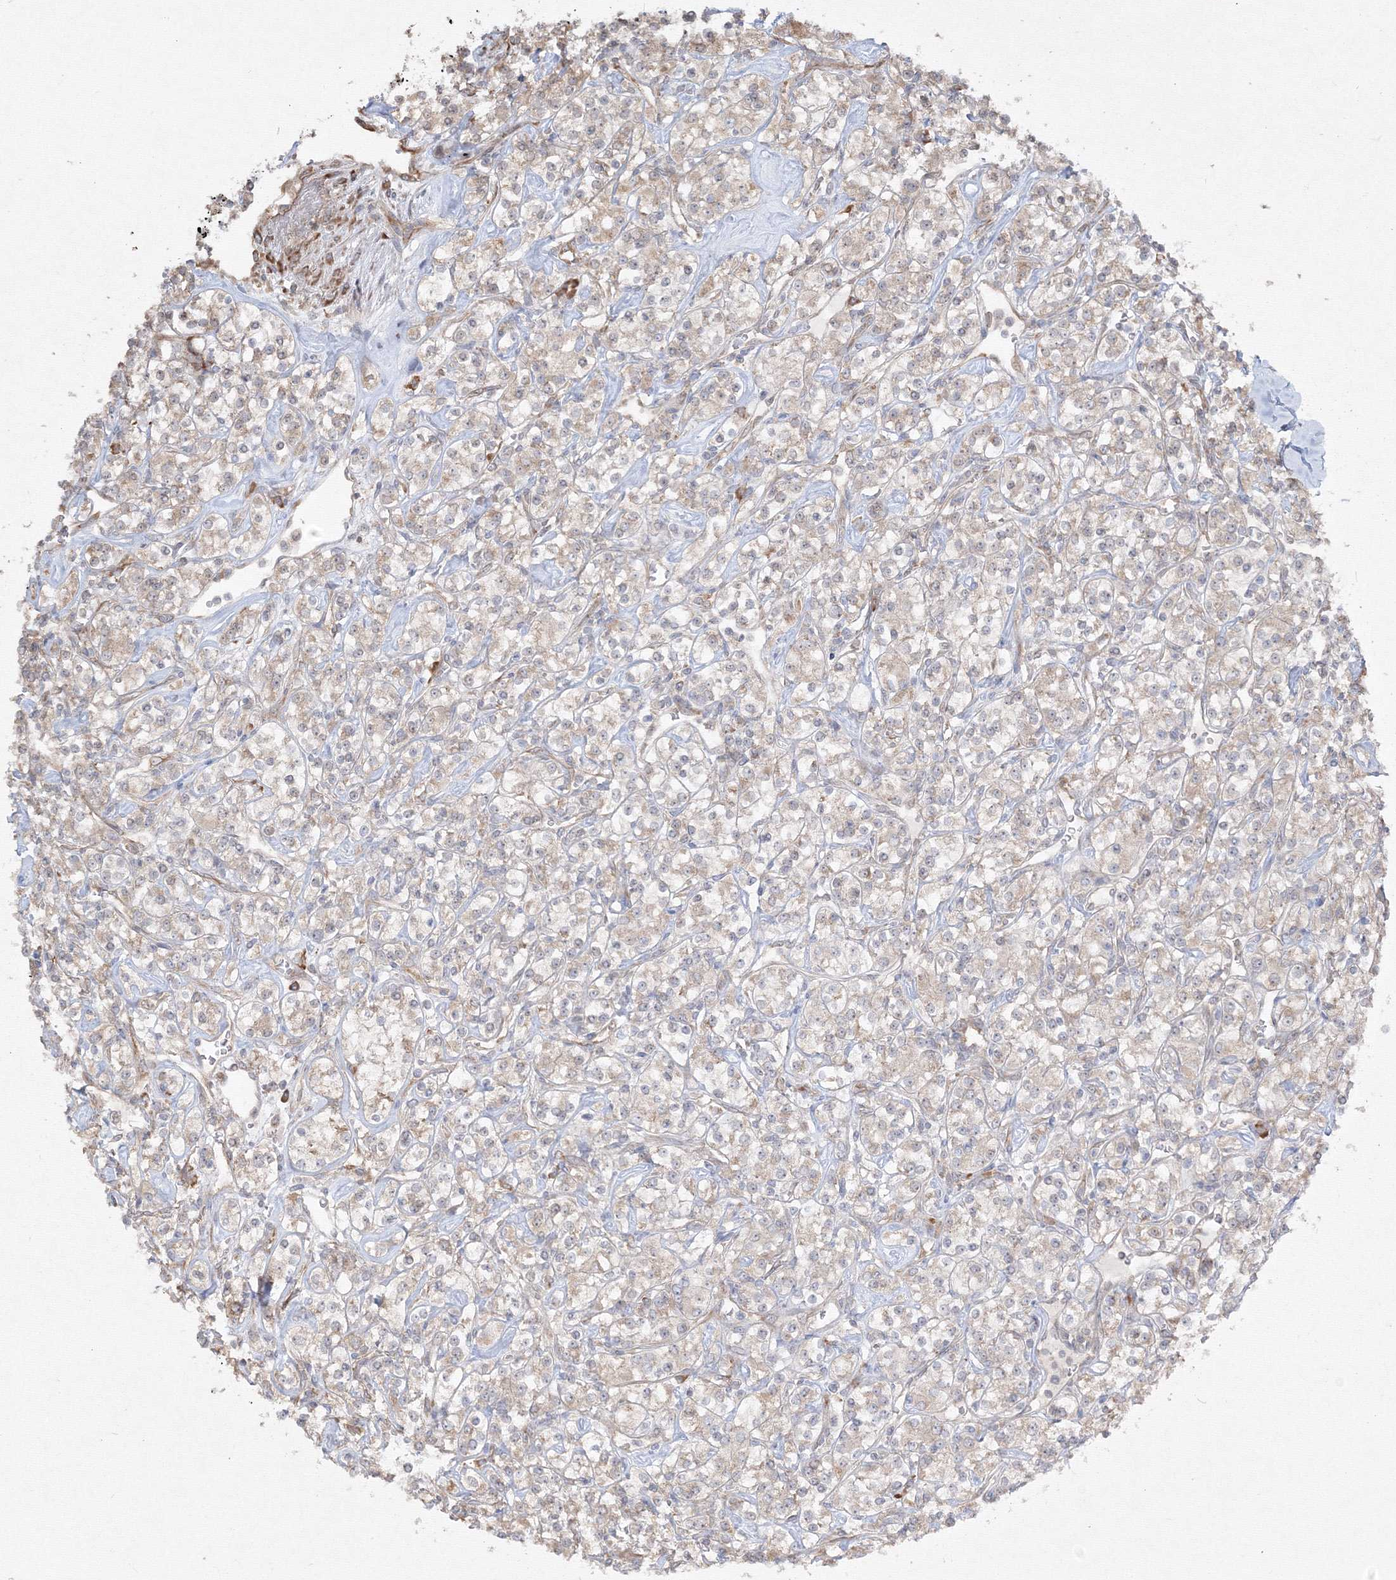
{"staining": {"intensity": "weak", "quantity": "<25%", "location": "cytoplasmic/membranous"}, "tissue": "renal cancer", "cell_type": "Tumor cells", "image_type": "cancer", "snomed": [{"axis": "morphology", "description": "Adenocarcinoma, NOS"}, {"axis": "topography", "description": "Kidney"}], "caption": "Protein analysis of renal cancer (adenocarcinoma) reveals no significant expression in tumor cells. (DAB (3,3'-diaminobenzidine) IHC with hematoxylin counter stain).", "gene": "FBXL8", "patient": {"sex": "male", "age": 77}}